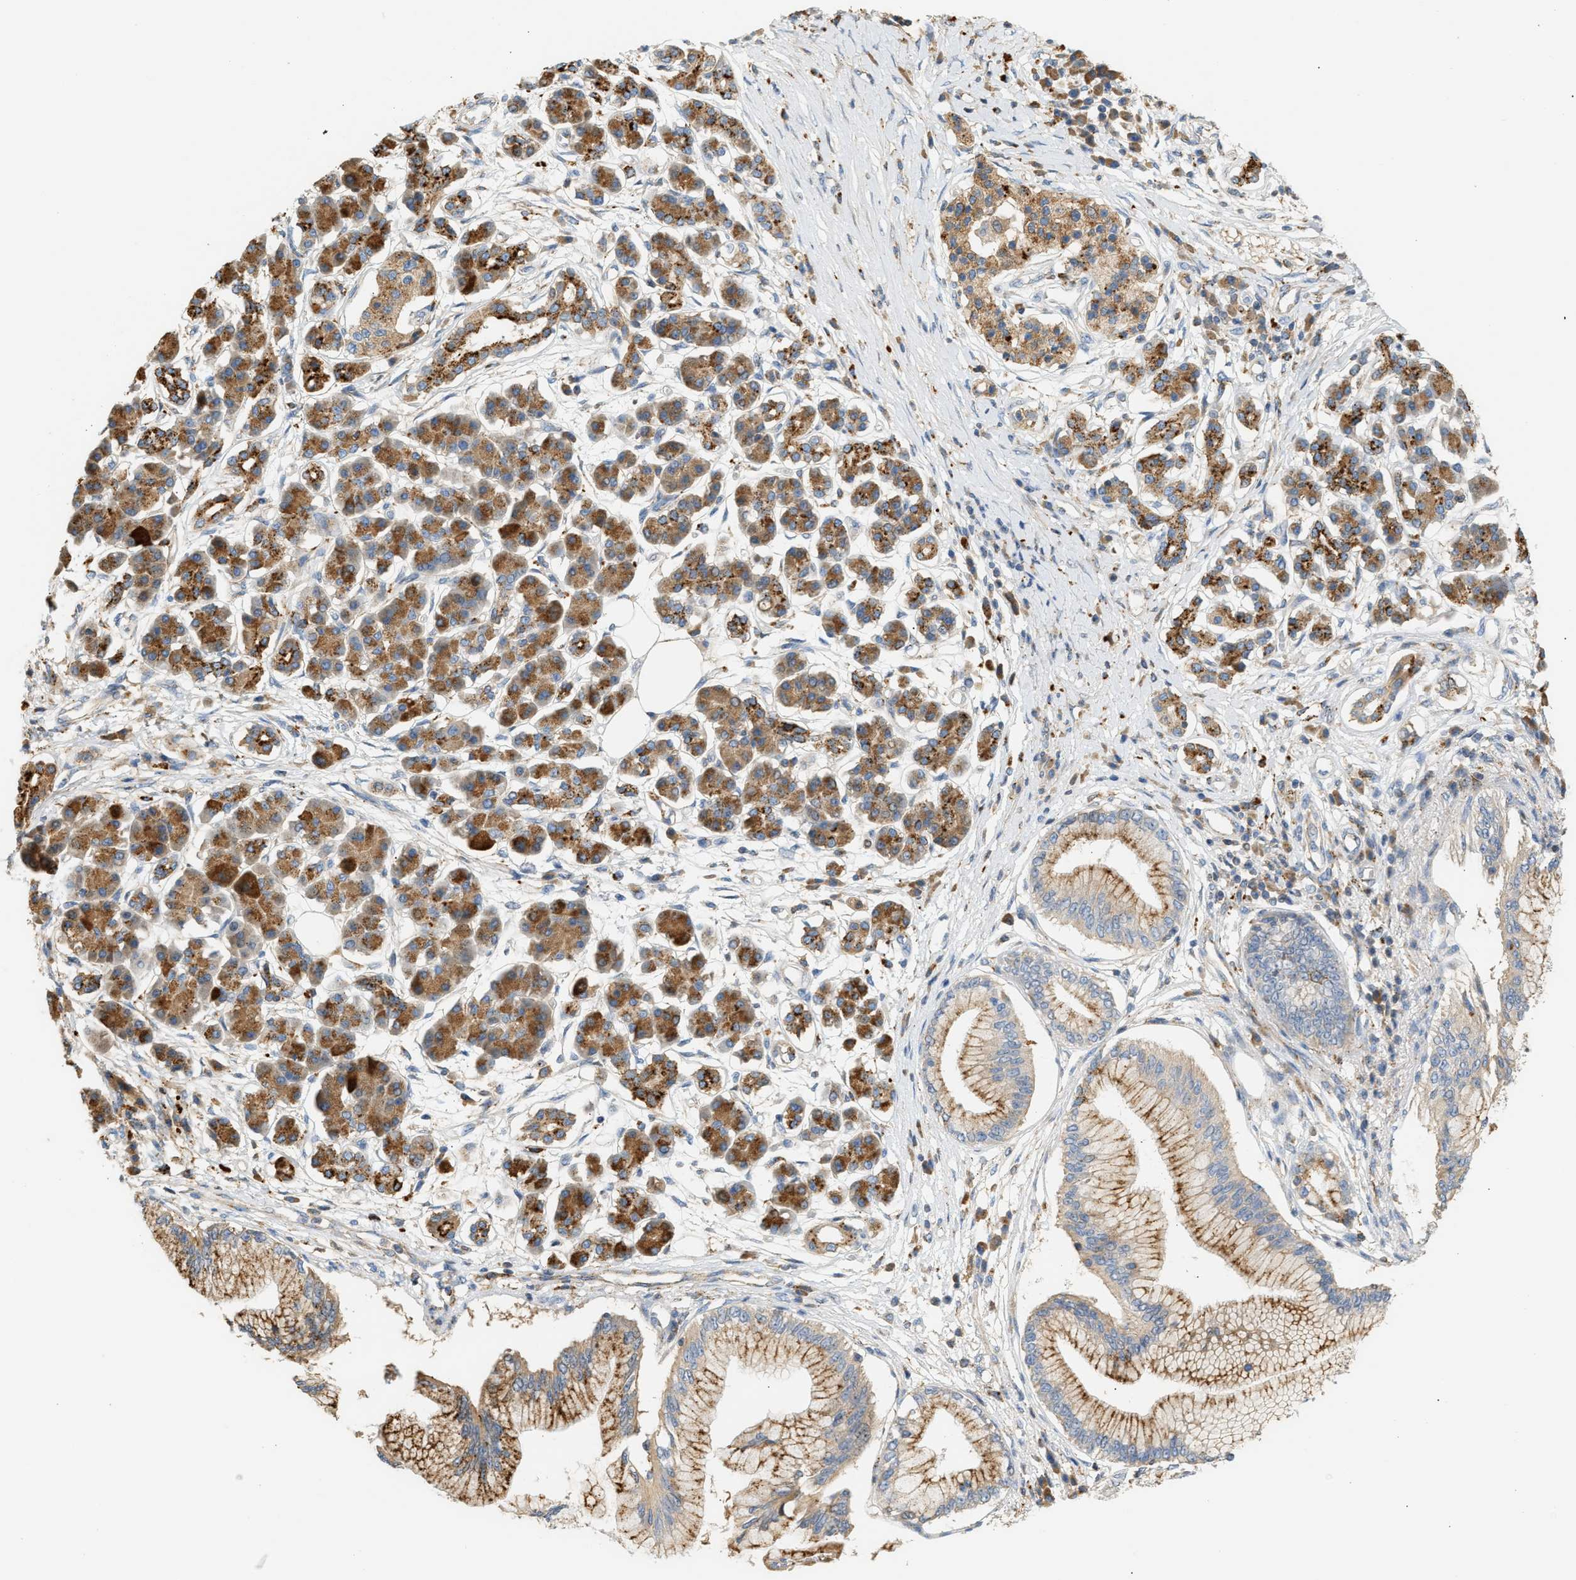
{"staining": {"intensity": "moderate", "quantity": ">75%", "location": "cytoplasmic/membranous"}, "tissue": "pancreatic cancer", "cell_type": "Tumor cells", "image_type": "cancer", "snomed": [{"axis": "morphology", "description": "Adenocarcinoma, NOS"}, {"axis": "topography", "description": "Pancreas"}], "caption": "A brown stain labels moderate cytoplasmic/membranous expression of a protein in pancreatic cancer tumor cells.", "gene": "ENTHD1", "patient": {"sex": "male", "age": 77}}